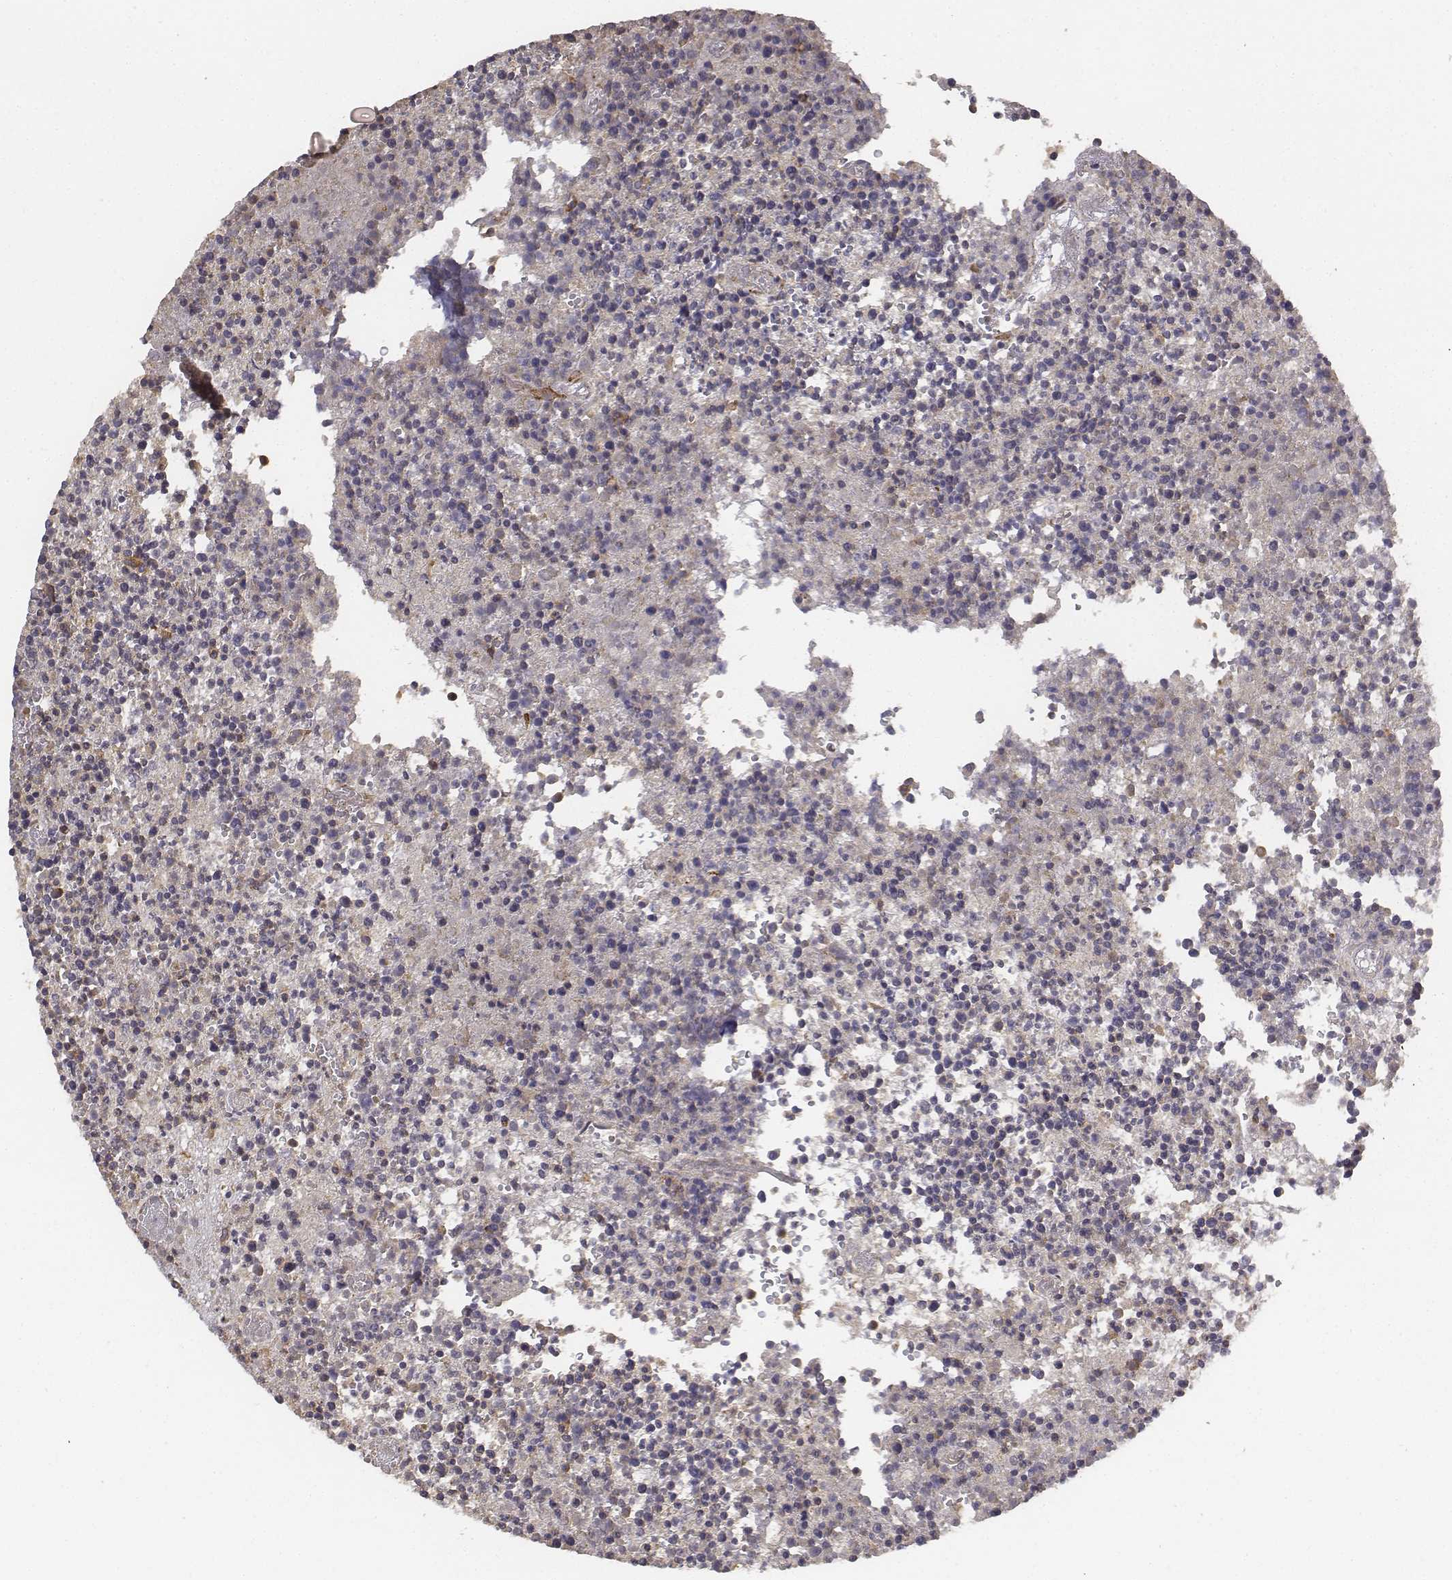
{"staining": {"intensity": "weak", "quantity": "<25%", "location": "cytoplasmic/membranous"}, "tissue": "lymphoma", "cell_type": "Tumor cells", "image_type": "cancer", "snomed": [{"axis": "morphology", "description": "Malignant lymphoma, non-Hodgkin's type, High grade"}, {"axis": "topography", "description": "Lymph node"}], "caption": "Lymphoma was stained to show a protein in brown. There is no significant staining in tumor cells.", "gene": "FBXO21", "patient": {"sex": "male", "age": 13}}